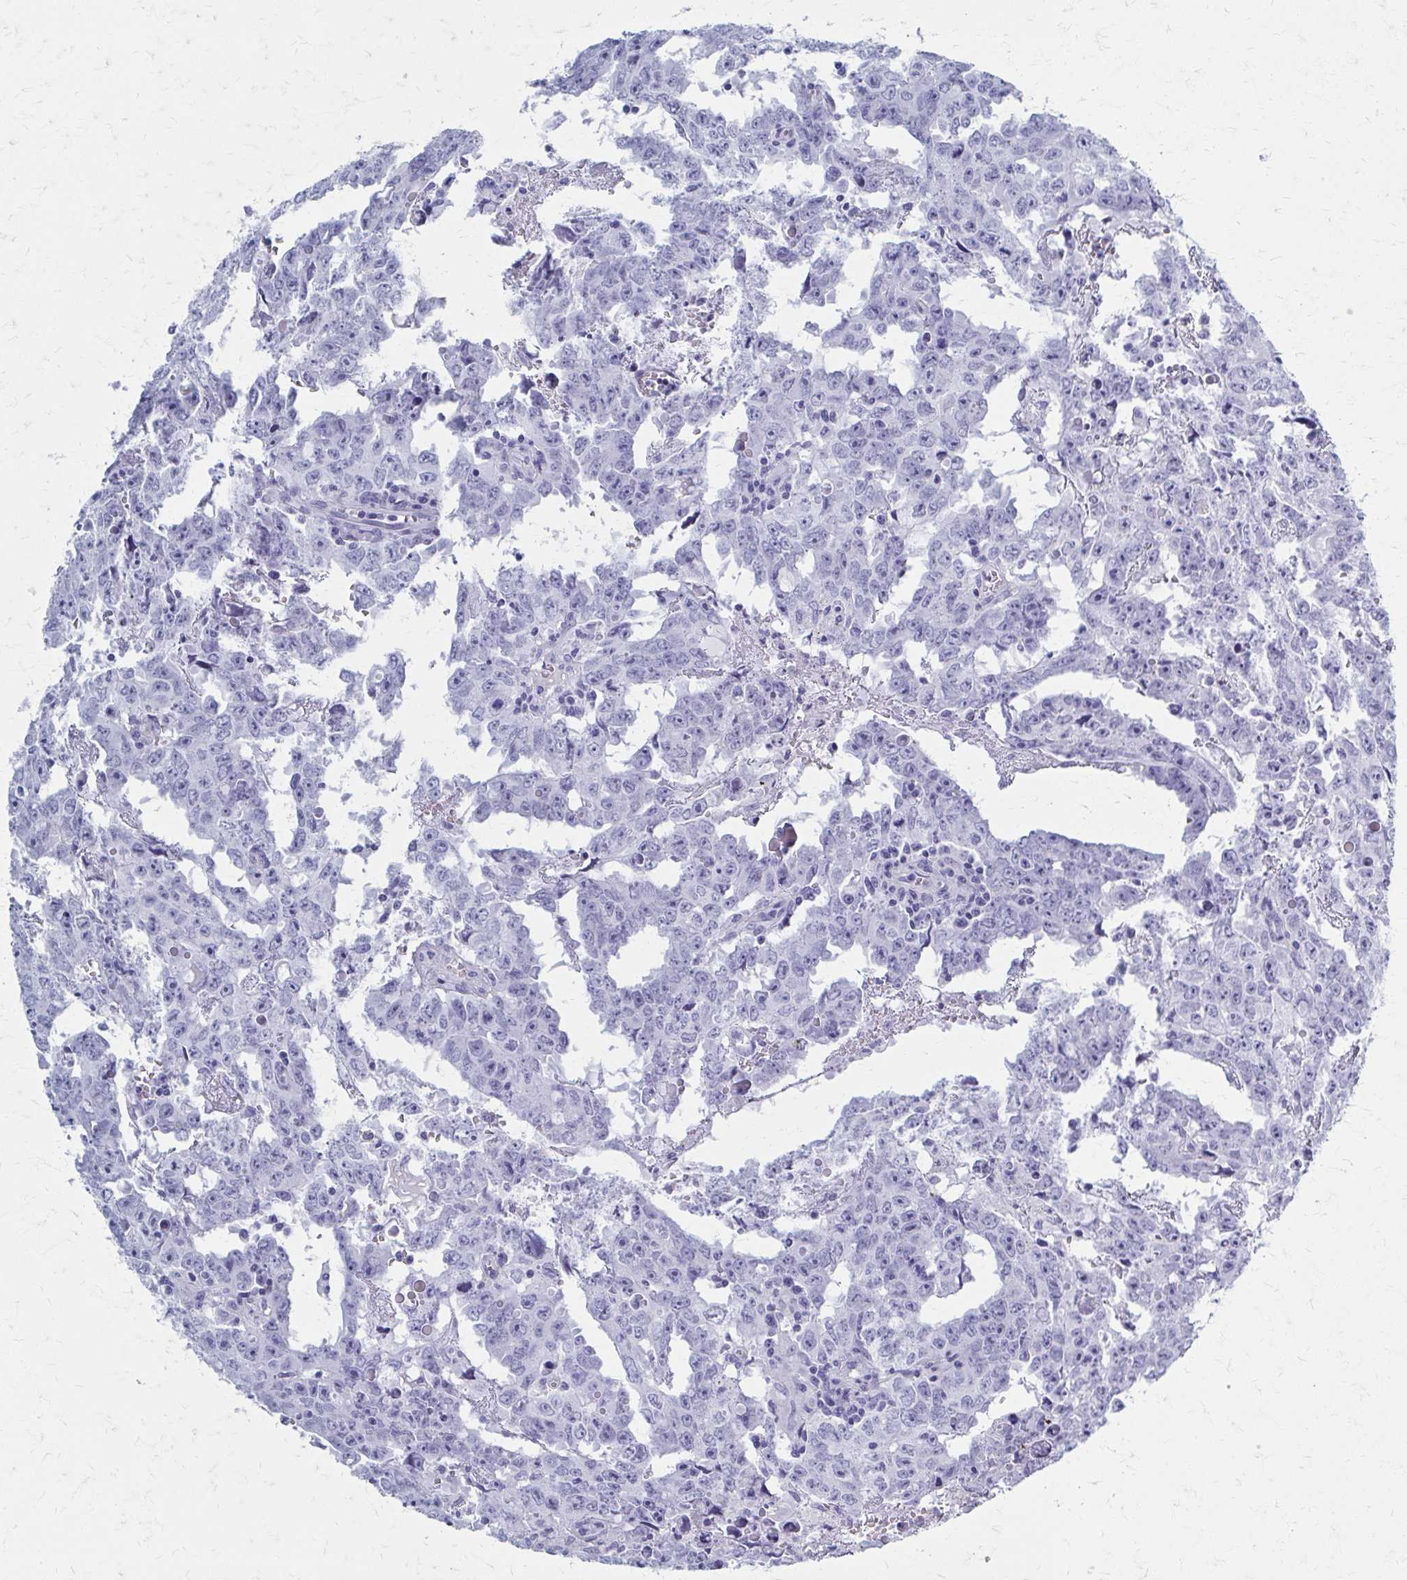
{"staining": {"intensity": "negative", "quantity": "none", "location": "none"}, "tissue": "testis cancer", "cell_type": "Tumor cells", "image_type": "cancer", "snomed": [{"axis": "morphology", "description": "Carcinoma, Embryonal, NOS"}, {"axis": "topography", "description": "Testis"}], "caption": "The histopathology image reveals no significant staining in tumor cells of testis cancer.", "gene": "CELF5", "patient": {"sex": "male", "age": 22}}